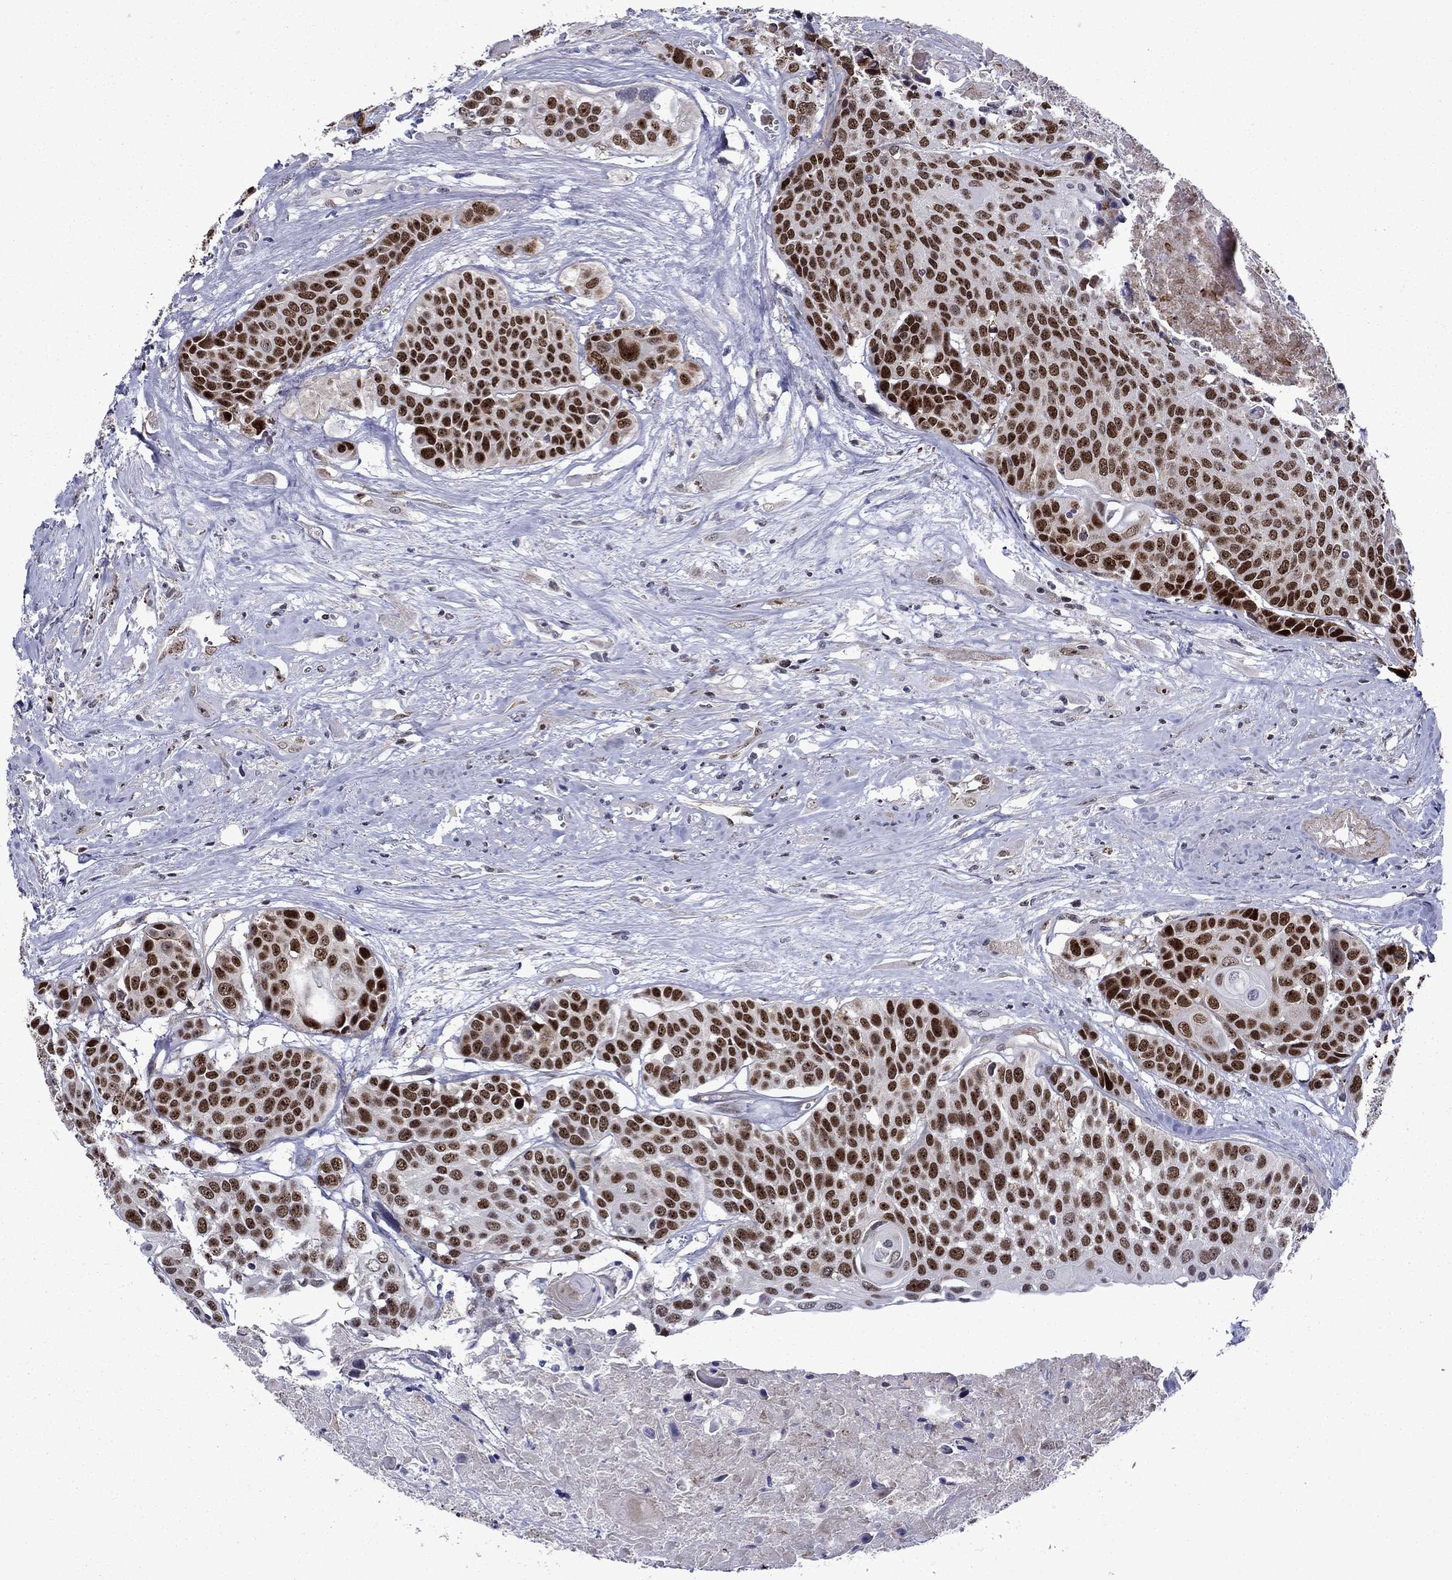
{"staining": {"intensity": "strong", "quantity": ">75%", "location": "nuclear"}, "tissue": "head and neck cancer", "cell_type": "Tumor cells", "image_type": "cancer", "snomed": [{"axis": "morphology", "description": "Squamous cell carcinoma, NOS"}, {"axis": "topography", "description": "Oral tissue"}, {"axis": "topography", "description": "Head-Neck"}], "caption": "Immunohistochemistry (DAB) staining of human head and neck squamous cell carcinoma exhibits strong nuclear protein expression in about >75% of tumor cells.", "gene": "SURF2", "patient": {"sex": "male", "age": 56}}